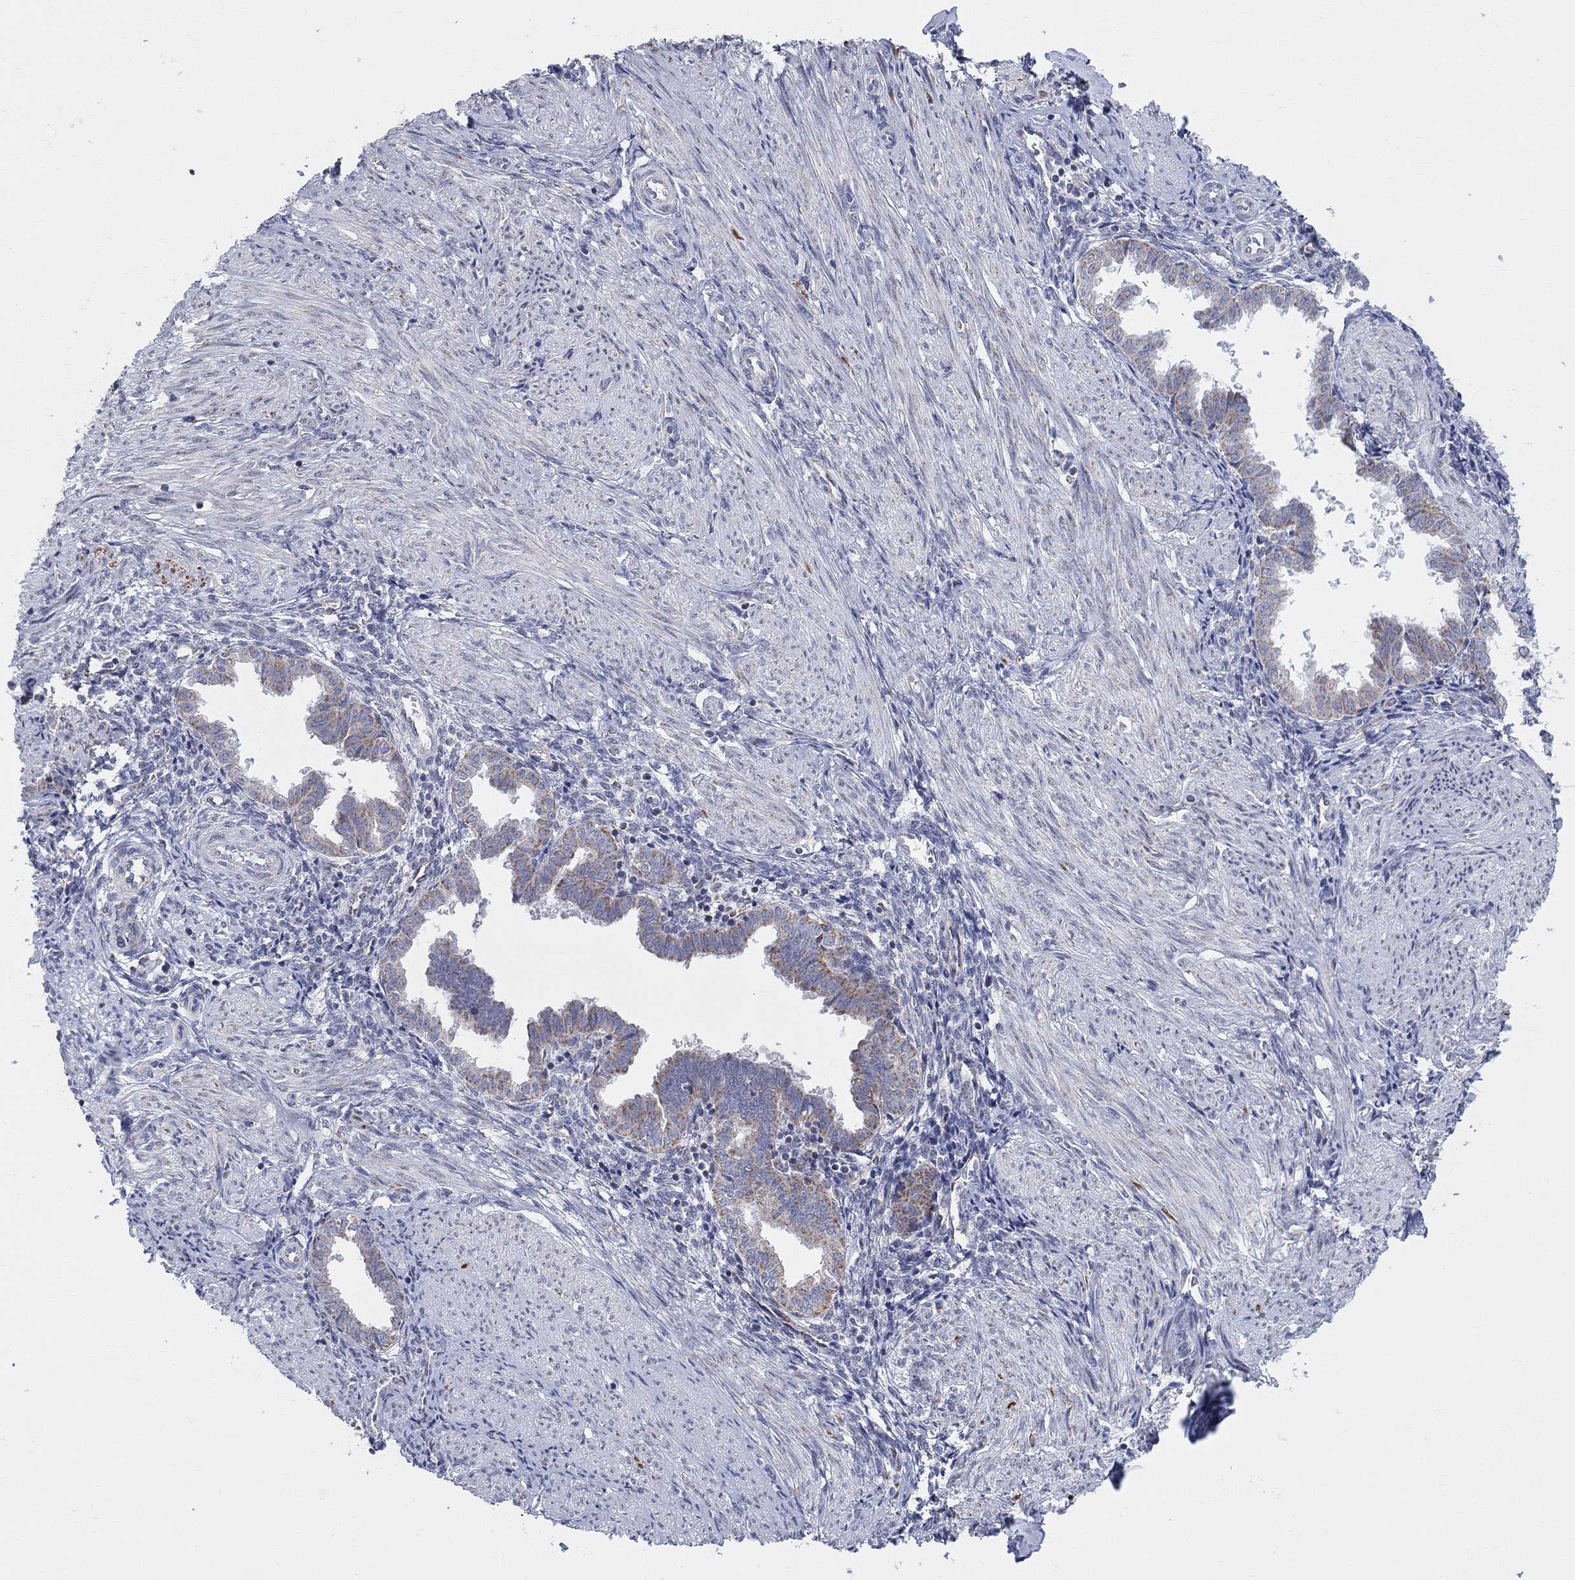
{"staining": {"intensity": "negative", "quantity": "none", "location": "none"}, "tissue": "endometrium", "cell_type": "Cells in endometrial stroma", "image_type": "normal", "snomed": [{"axis": "morphology", "description": "Normal tissue, NOS"}, {"axis": "topography", "description": "Endometrium"}], "caption": "Endometrium was stained to show a protein in brown. There is no significant staining in cells in endometrial stroma. (Immunohistochemistry (ihc), brightfield microscopy, high magnification).", "gene": "KISS1R", "patient": {"sex": "female", "age": 37}}